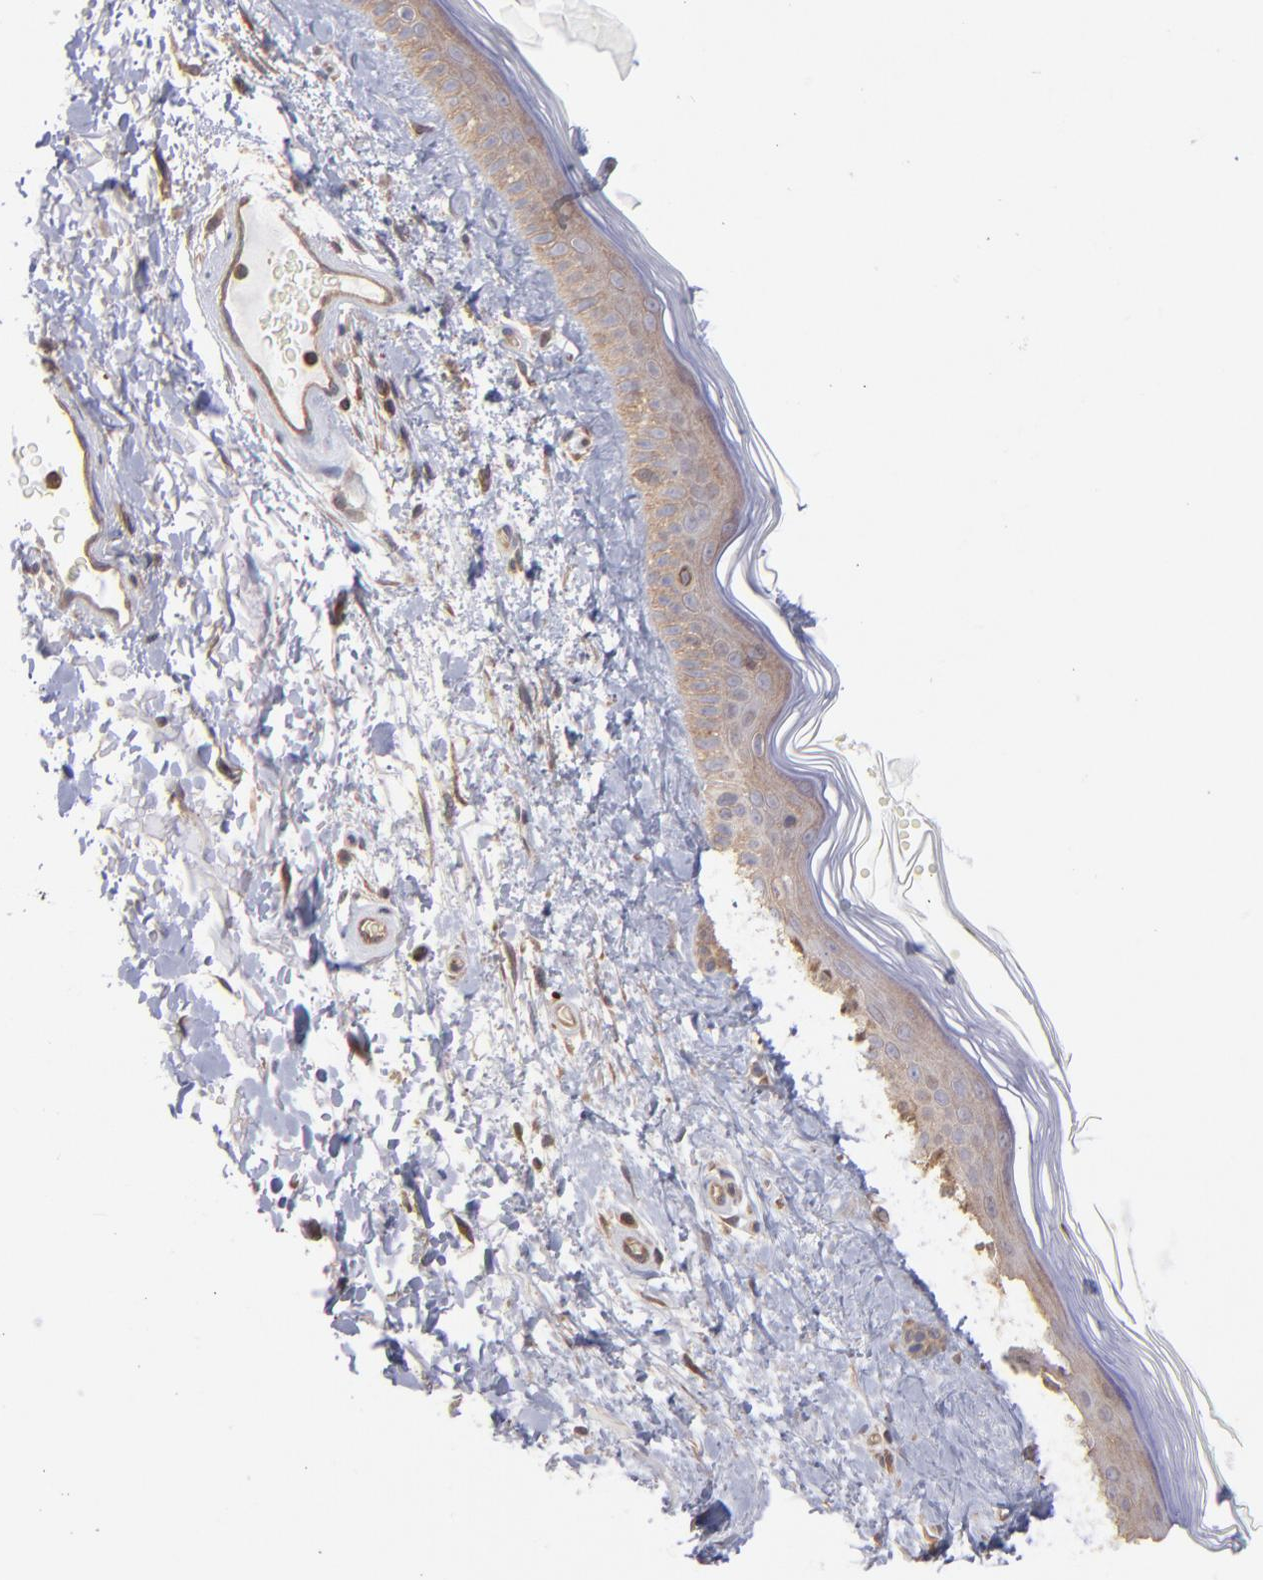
{"staining": {"intensity": "moderate", "quantity": ">75%", "location": "cytoplasmic/membranous"}, "tissue": "skin", "cell_type": "Fibroblasts", "image_type": "normal", "snomed": [{"axis": "morphology", "description": "Normal tissue, NOS"}, {"axis": "topography", "description": "Skin"}], "caption": "Protein expression by IHC demonstrates moderate cytoplasmic/membranous positivity in approximately >75% of fibroblasts in normal skin.", "gene": "MAP2K2", "patient": {"sex": "male", "age": 63}}